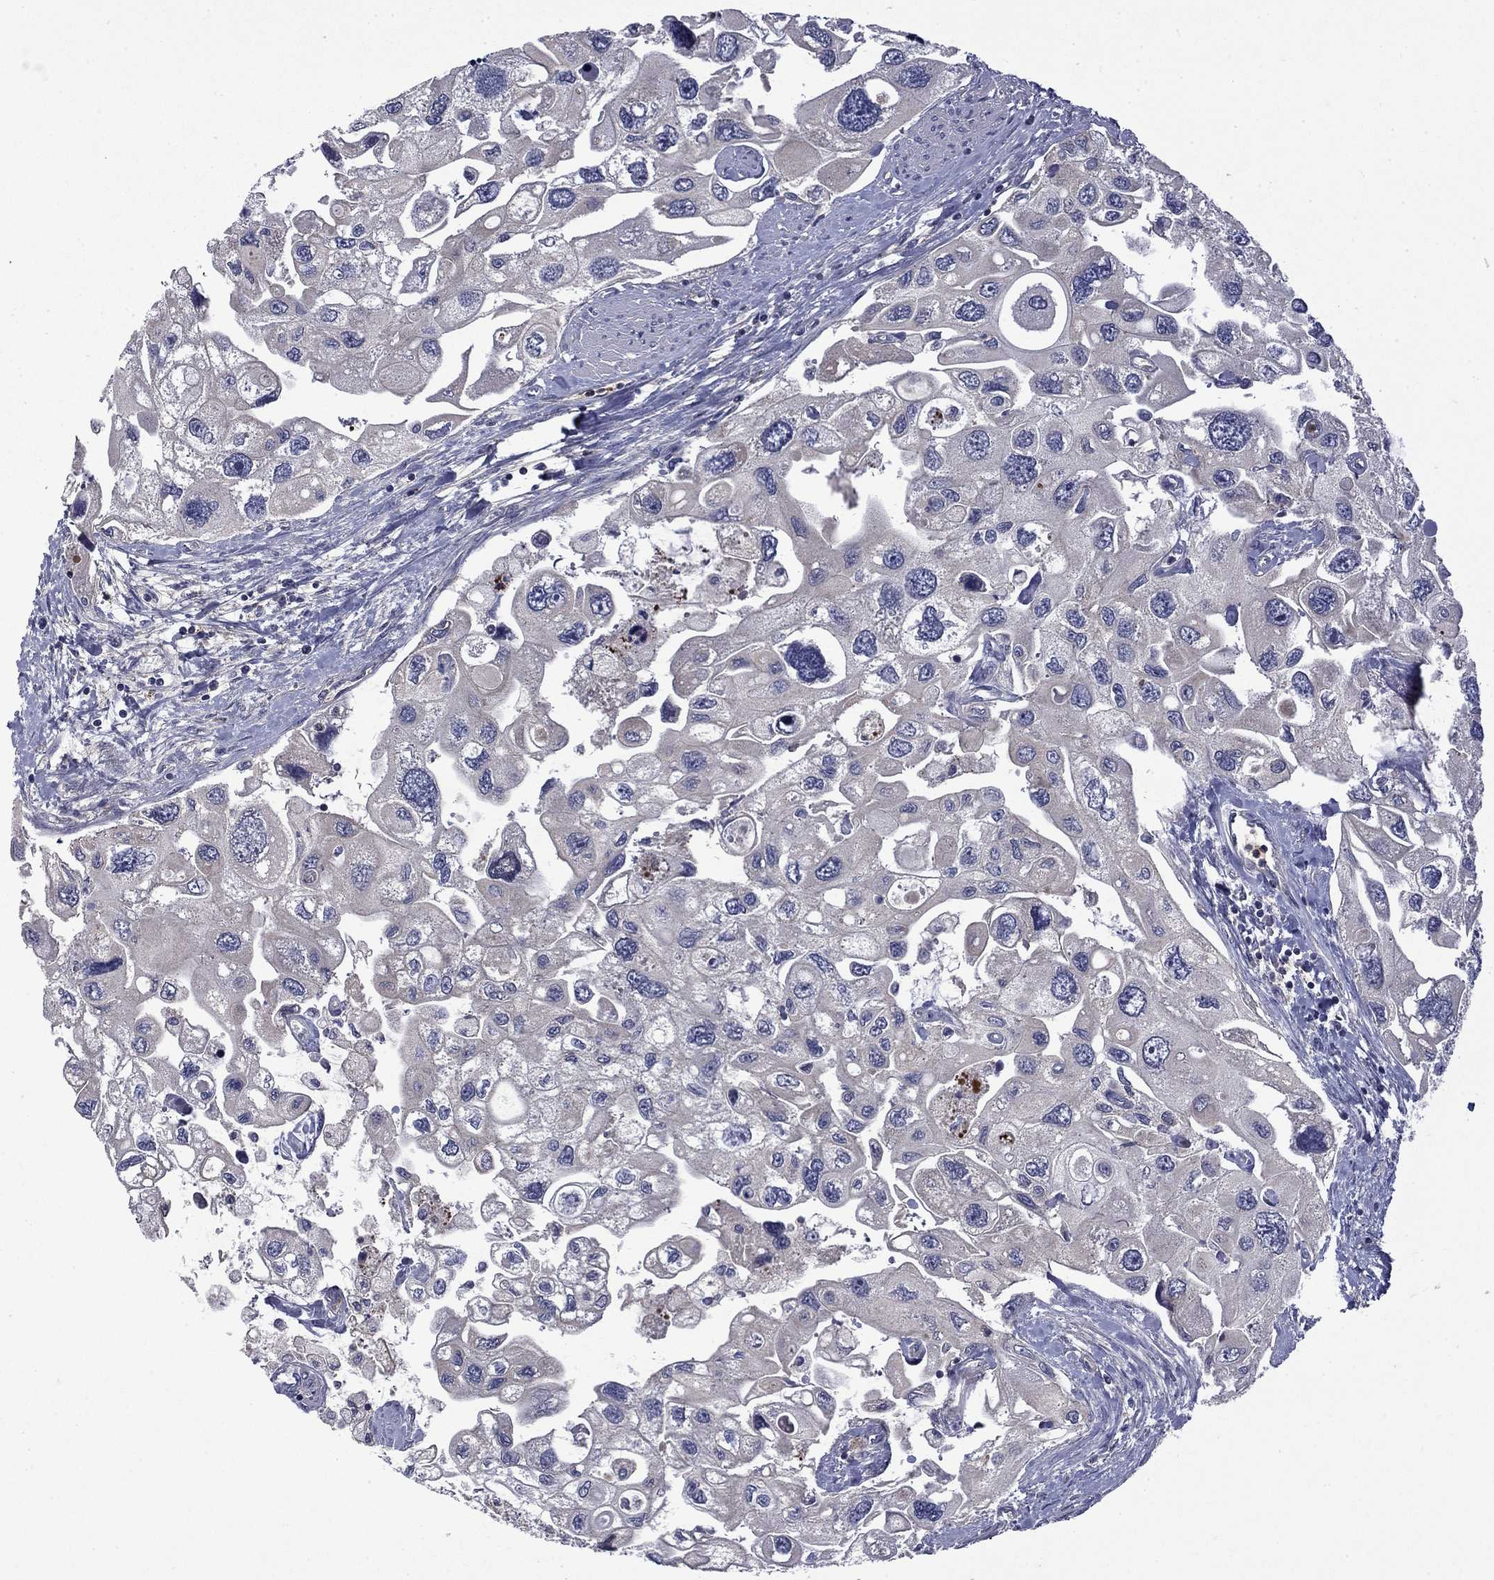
{"staining": {"intensity": "negative", "quantity": "none", "location": "none"}, "tissue": "urothelial cancer", "cell_type": "Tumor cells", "image_type": "cancer", "snomed": [{"axis": "morphology", "description": "Urothelial carcinoma, High grade"}, {"axis": "topography", "description": "Urinary bladder"}], "caption": "DAB immunohistochemical staining of urothelial cancer demonstrates no significant expression in tumor cells. The staining is performed using DAB (3,3'-diaminobenzidine) brown chromogen with nuclei counter-stained in using hematoxylin.", "gene": "CEACAM7", "patient": {"sex": "male", "age": 59}}